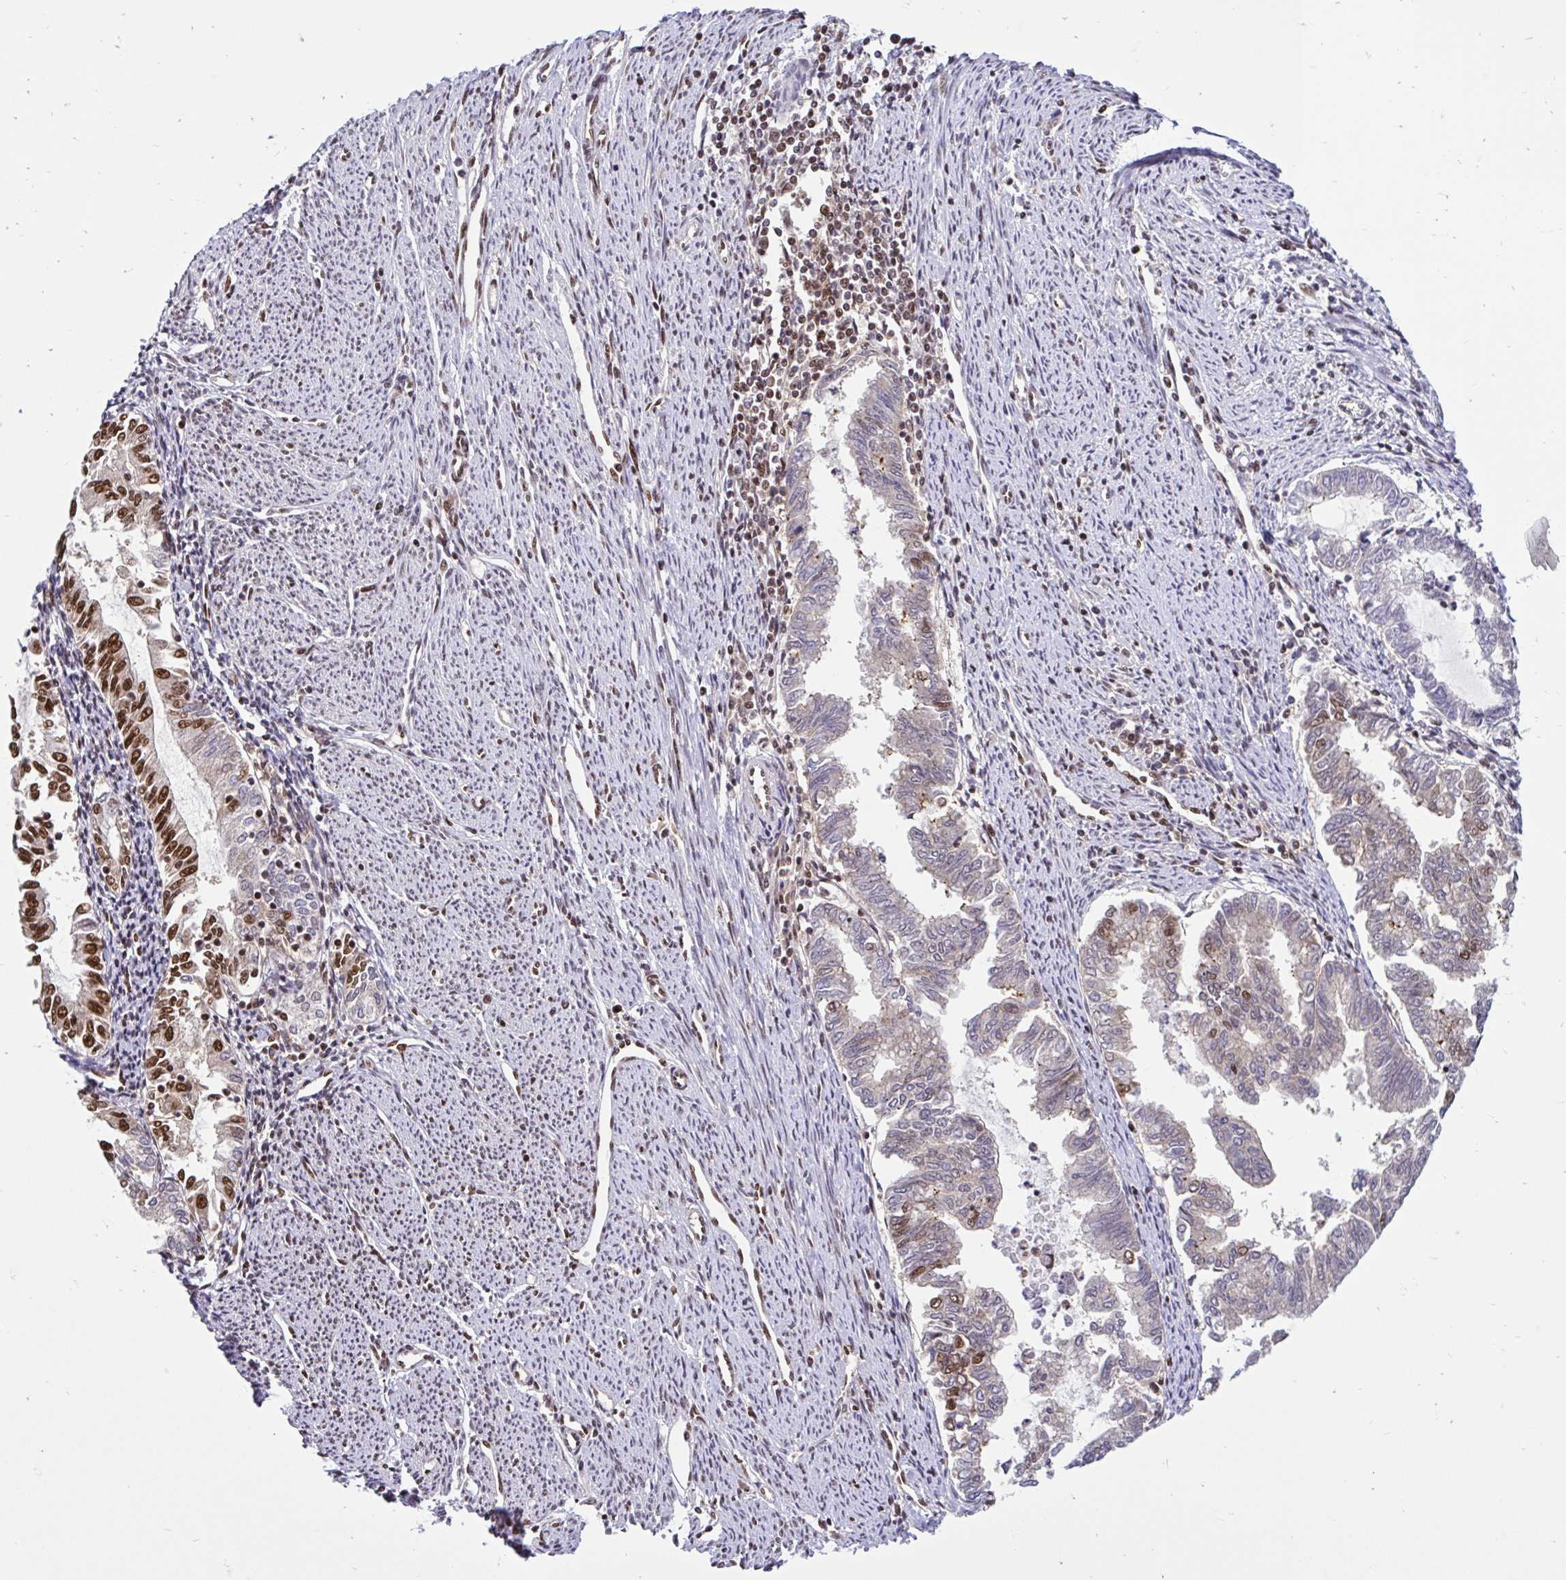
{"staining": {"intensity": "strong", "quantity": "<25%", "location": "nuclear"}, "tissue": "endometrial cancer", "cell_type": "Tumor cells", "image_type": "cancer", "snomed": [{"axis": "morphology", "description": "Adenocarcinoma, NOS"}, {"axis": "topography", "description": "Endometrium"}], "caption": "IHC of human endometrial cancer (adenocarcinoma) reveals medium levels of strong nuclear expression in approximately <25% of tumor cells.", "gene": "ABCA9", "patient": {"sex": "female", "age": 79}}